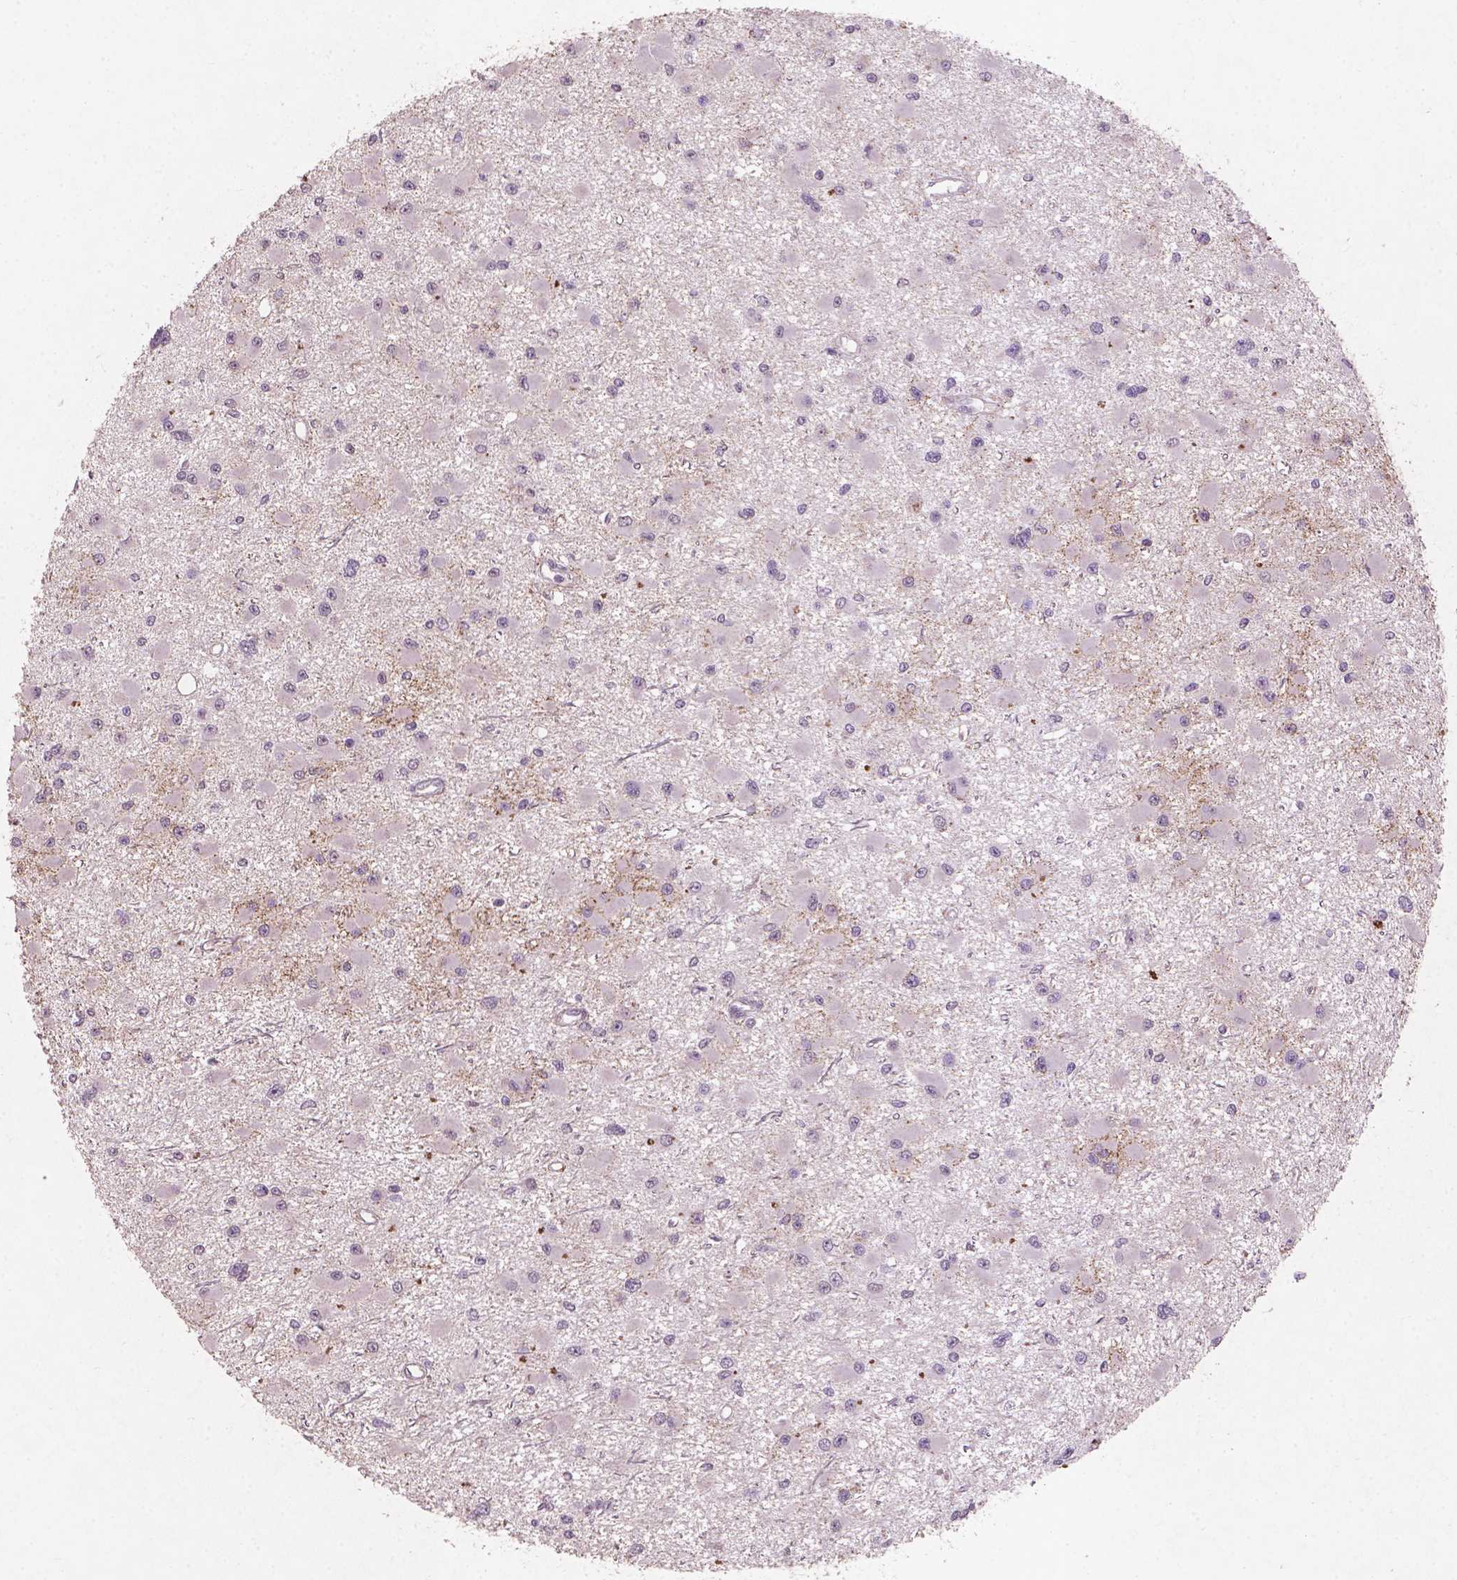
{"staining": {"intensity": "negative", "quantity": "none", "location": "none"}, "tissue": "glioma", "cell_type": "Tumor cells", "image_type": "cancer", "snomed": [{"axis": "morphology", "description": "Glioma, malignant, High grade"}, {"axis": "topography", "description": "Brain"}], "caption": "Protein analysis of malignant glioma (high-grade) reveals no significant staining in tumor cells. (DAB immunohistochemistry with hematoxylin counter stain).", "gene": "SMAD2", "patient": {"sex": "male", "age": 54}}